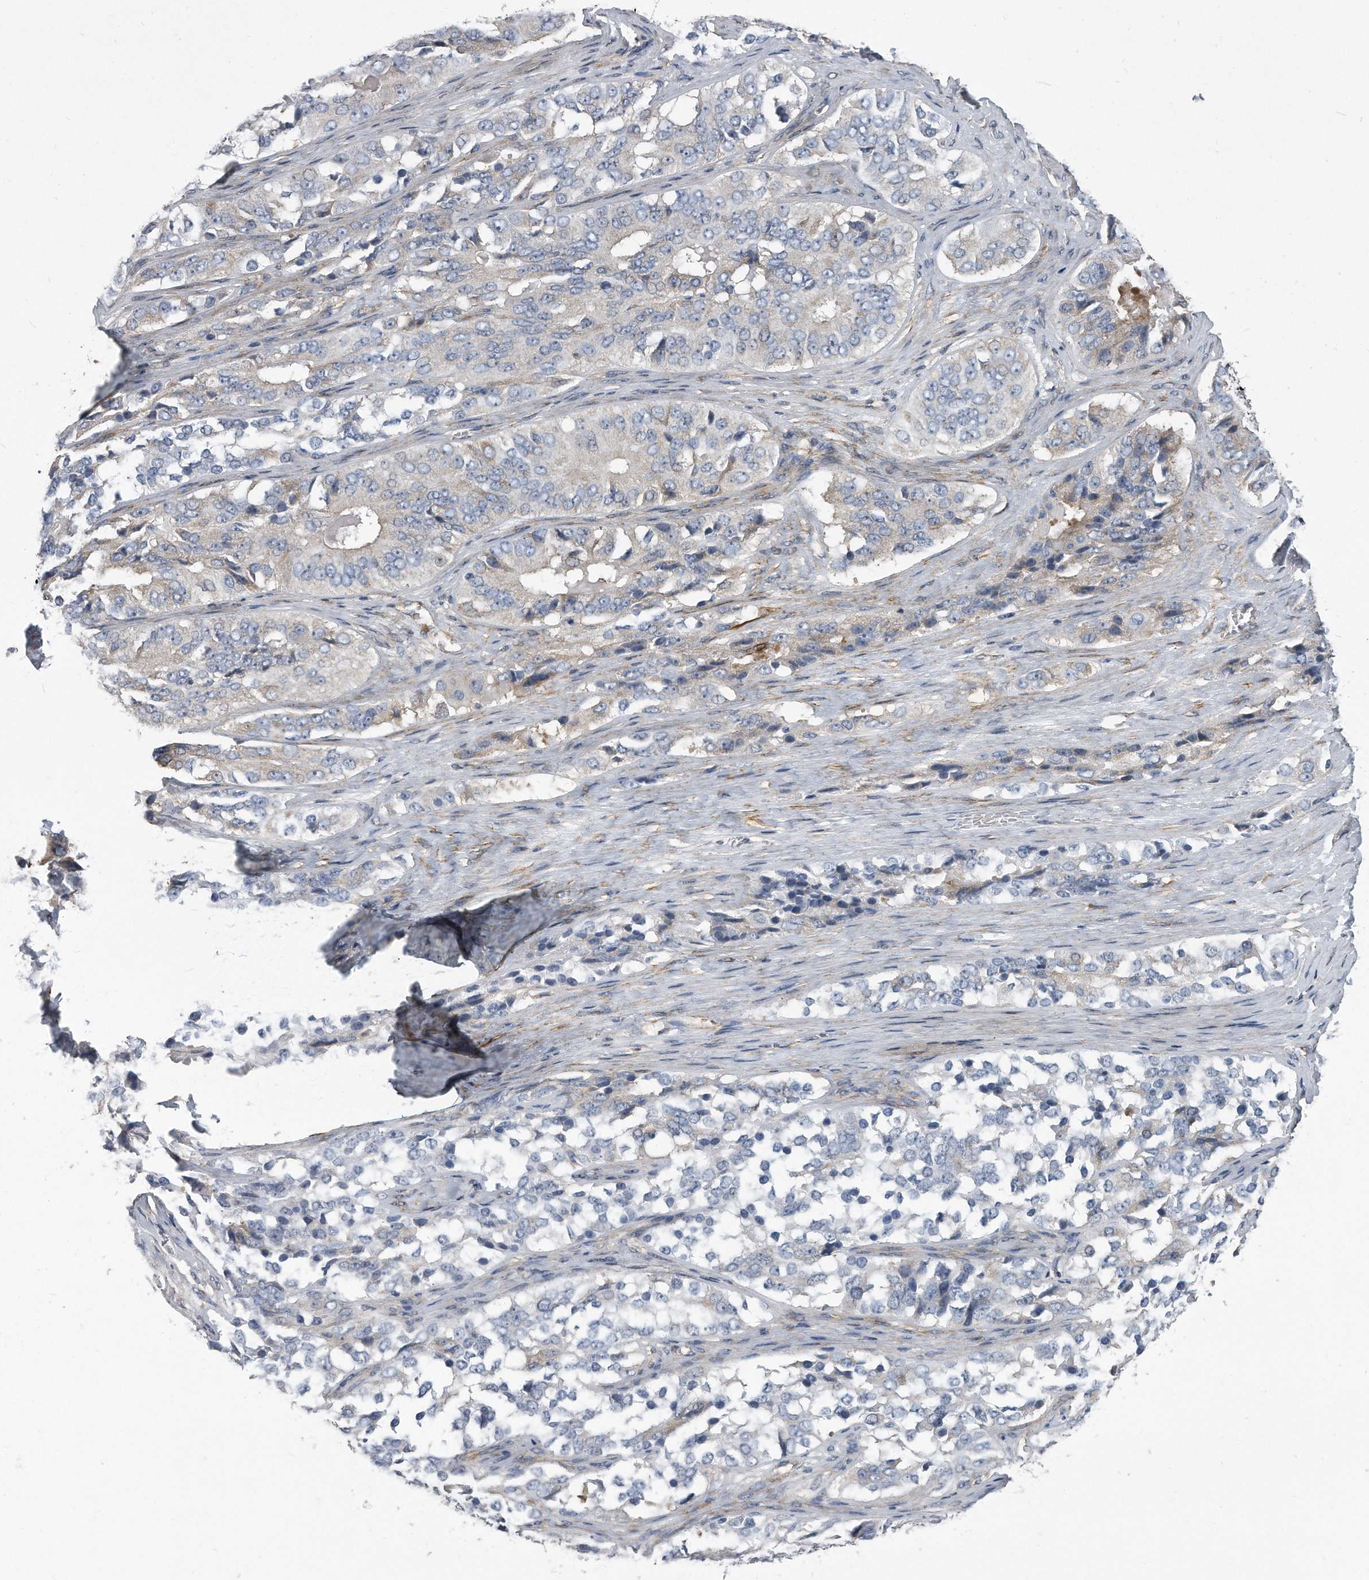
{"staining": {"intensity": "negative", "quantity": "none", "location": "none"}, "tissue": "ovarian cancer", "cell_type": "Tumor cells", "image_type": "cancer", "snomed": [{"axis": "morphology", "description": "Carcinoma, endometroid"}, {"axis": "topography", "description": "Ovary"}], "caption": "Protein analysis of ovarian cancer (endometroid carcinoma) reveals no significant expression in tumor cells.", "gene": "EIF2B4", "patient": {"sex": "female", "age": 51}}